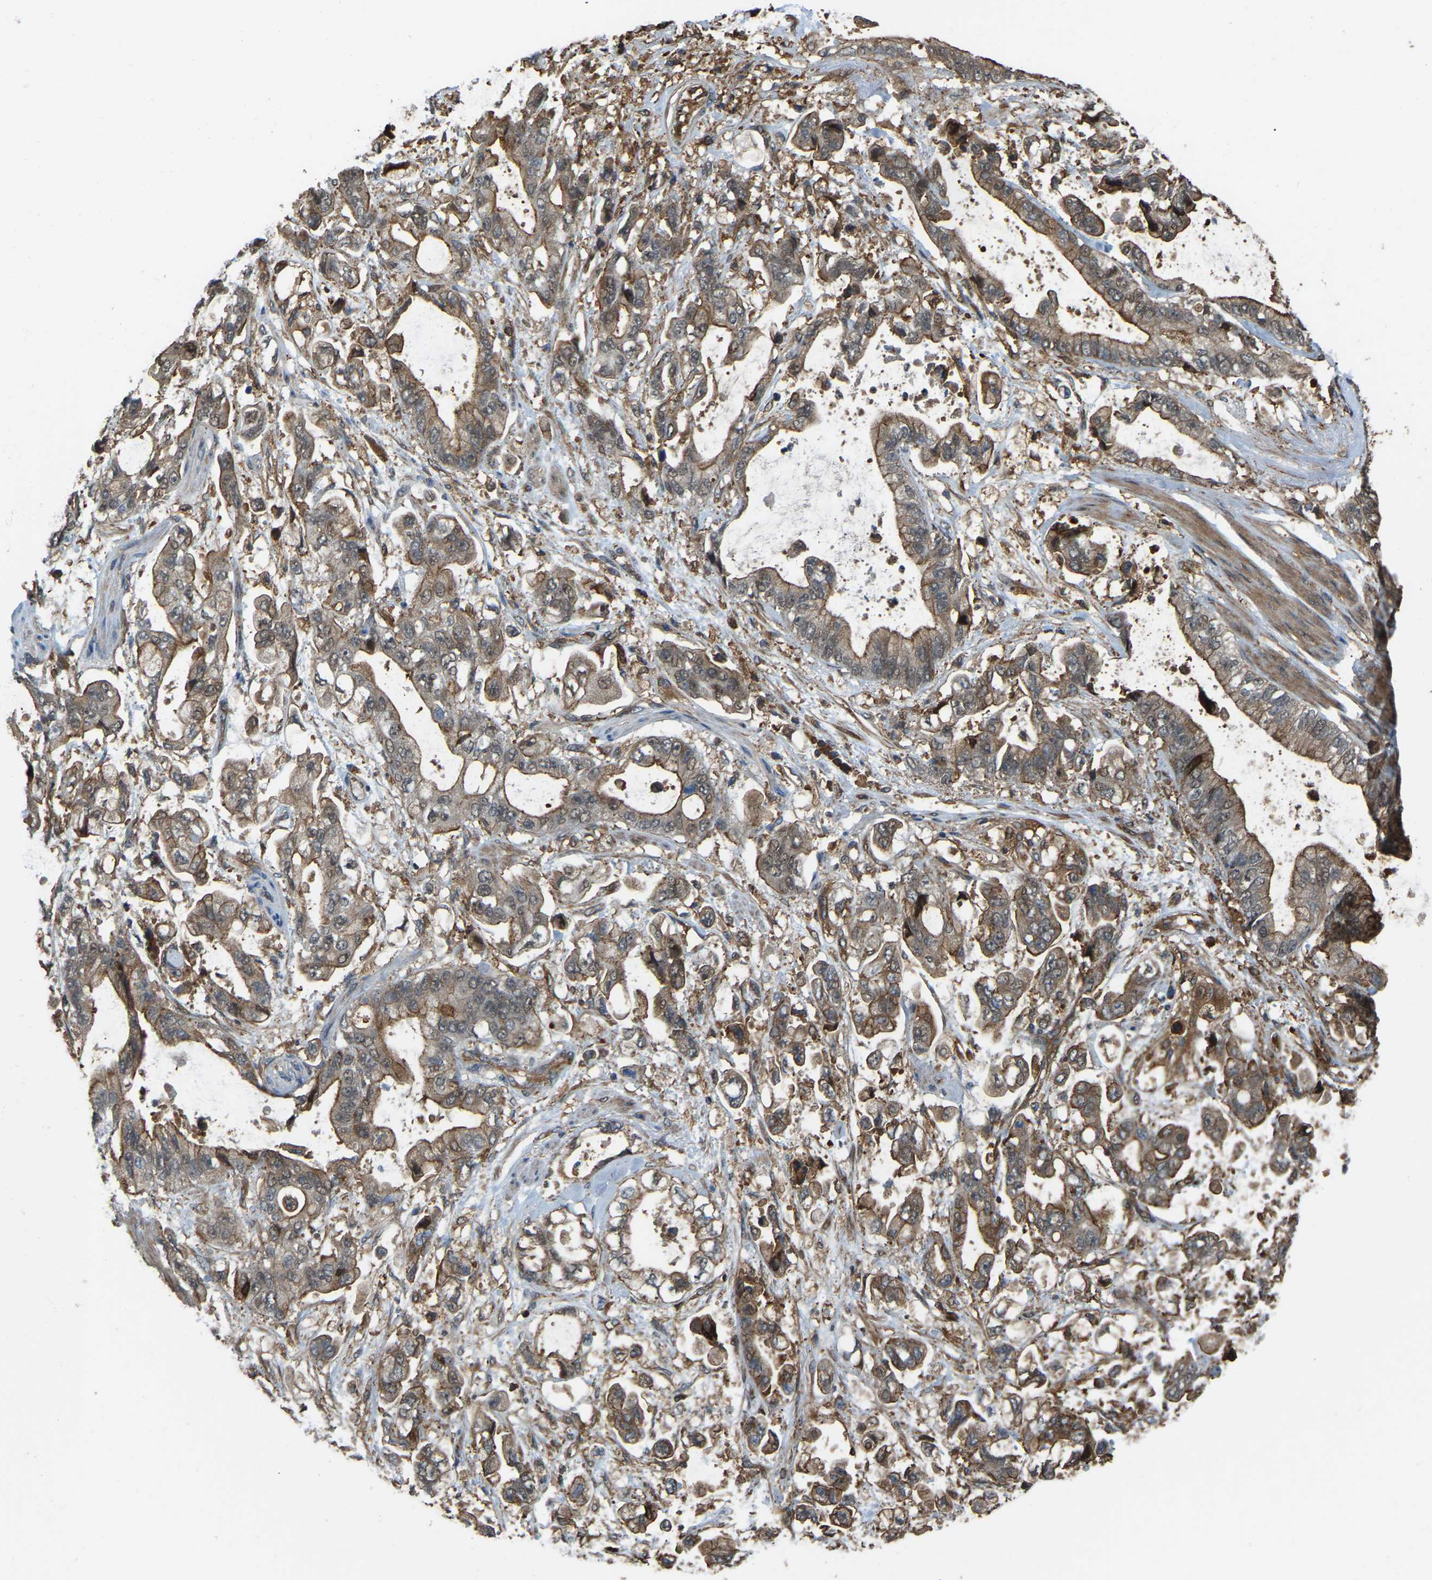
{"staining": {"intensity": "moderate", "quantity": ">75%", "location": "cytoplasmic/membranous"}, "tissue": "stomach cancer", "cell_type": "Tumor cells", "image_type": "cancer", "snomed": [{"axis": "morphology", "description": "Normal tissue, NOS"}, {"axis": "morphology", "description": "Adenocarcinoma, NOS"}, {"axis": "topography", "description": "Stomach"}], "caption": "There is medium levels of moderate cytoplasmic/membranous staining in tumor cells of stomach cancer, as demonstrated by immunohistochemical staining (brown color).", "gene": "SAMD9L", "patient": {"sex": "male", "age": 62}}